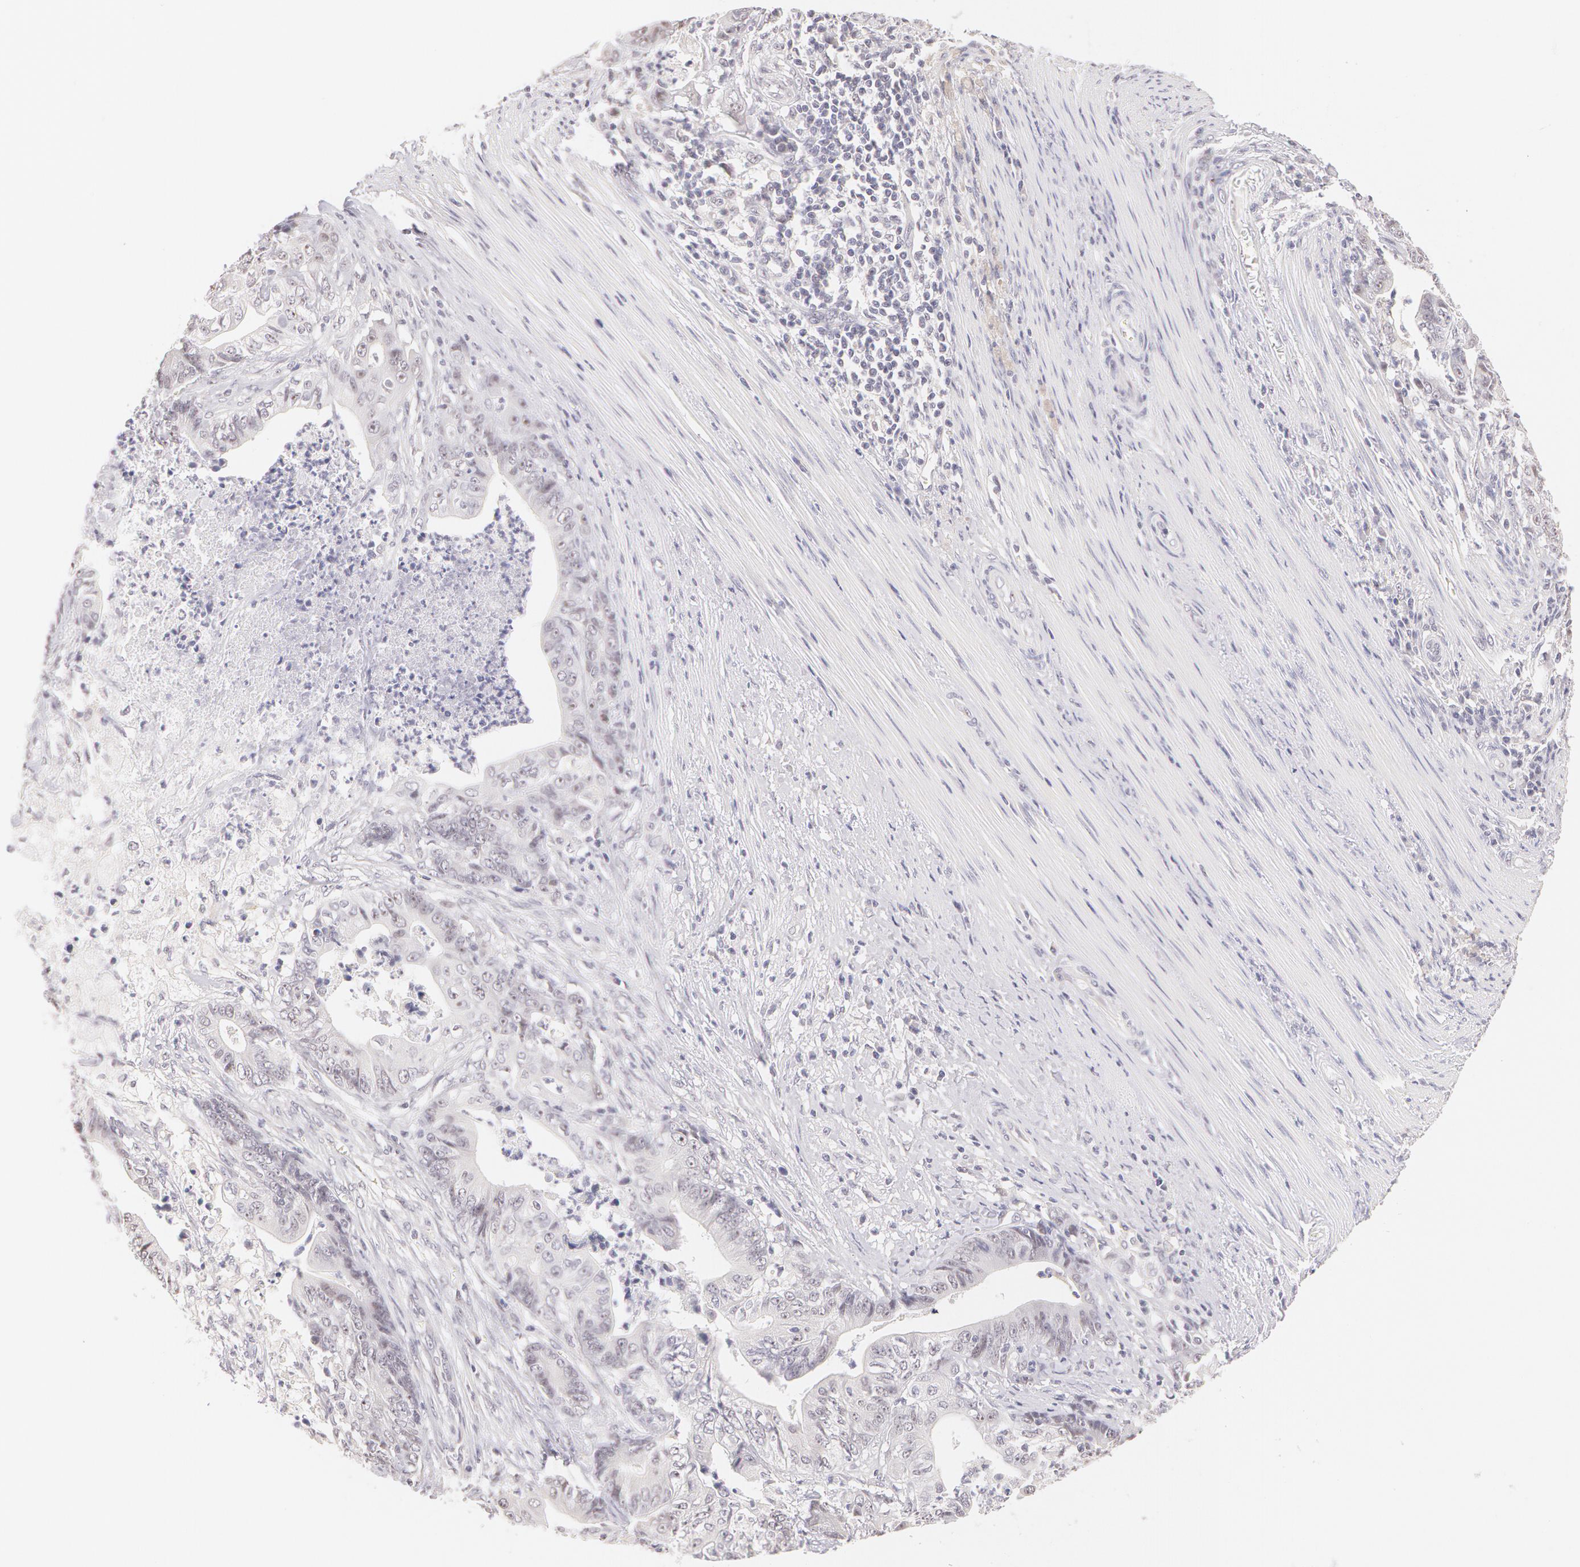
{"staining": {"intensity": "negative", "quantity": "none", "location": "none"}, "tissue": "stomach cancer", "cell_type": "Tumor cells", "image_type": "cancer", "snomed": [{"axis": "morphology", "description": "Adenocarcinoma, NOS"}, {"axis": "topography", "description": "Stomach, lower"}], "caption": "This is an immunohistochemistry (IHC) histopathology image of stomach cancer (adenocarcinoma). There is no positivity in tumor cells.", "gene": "ZNF597", "patient": {"sex": "female", "age": 86}}